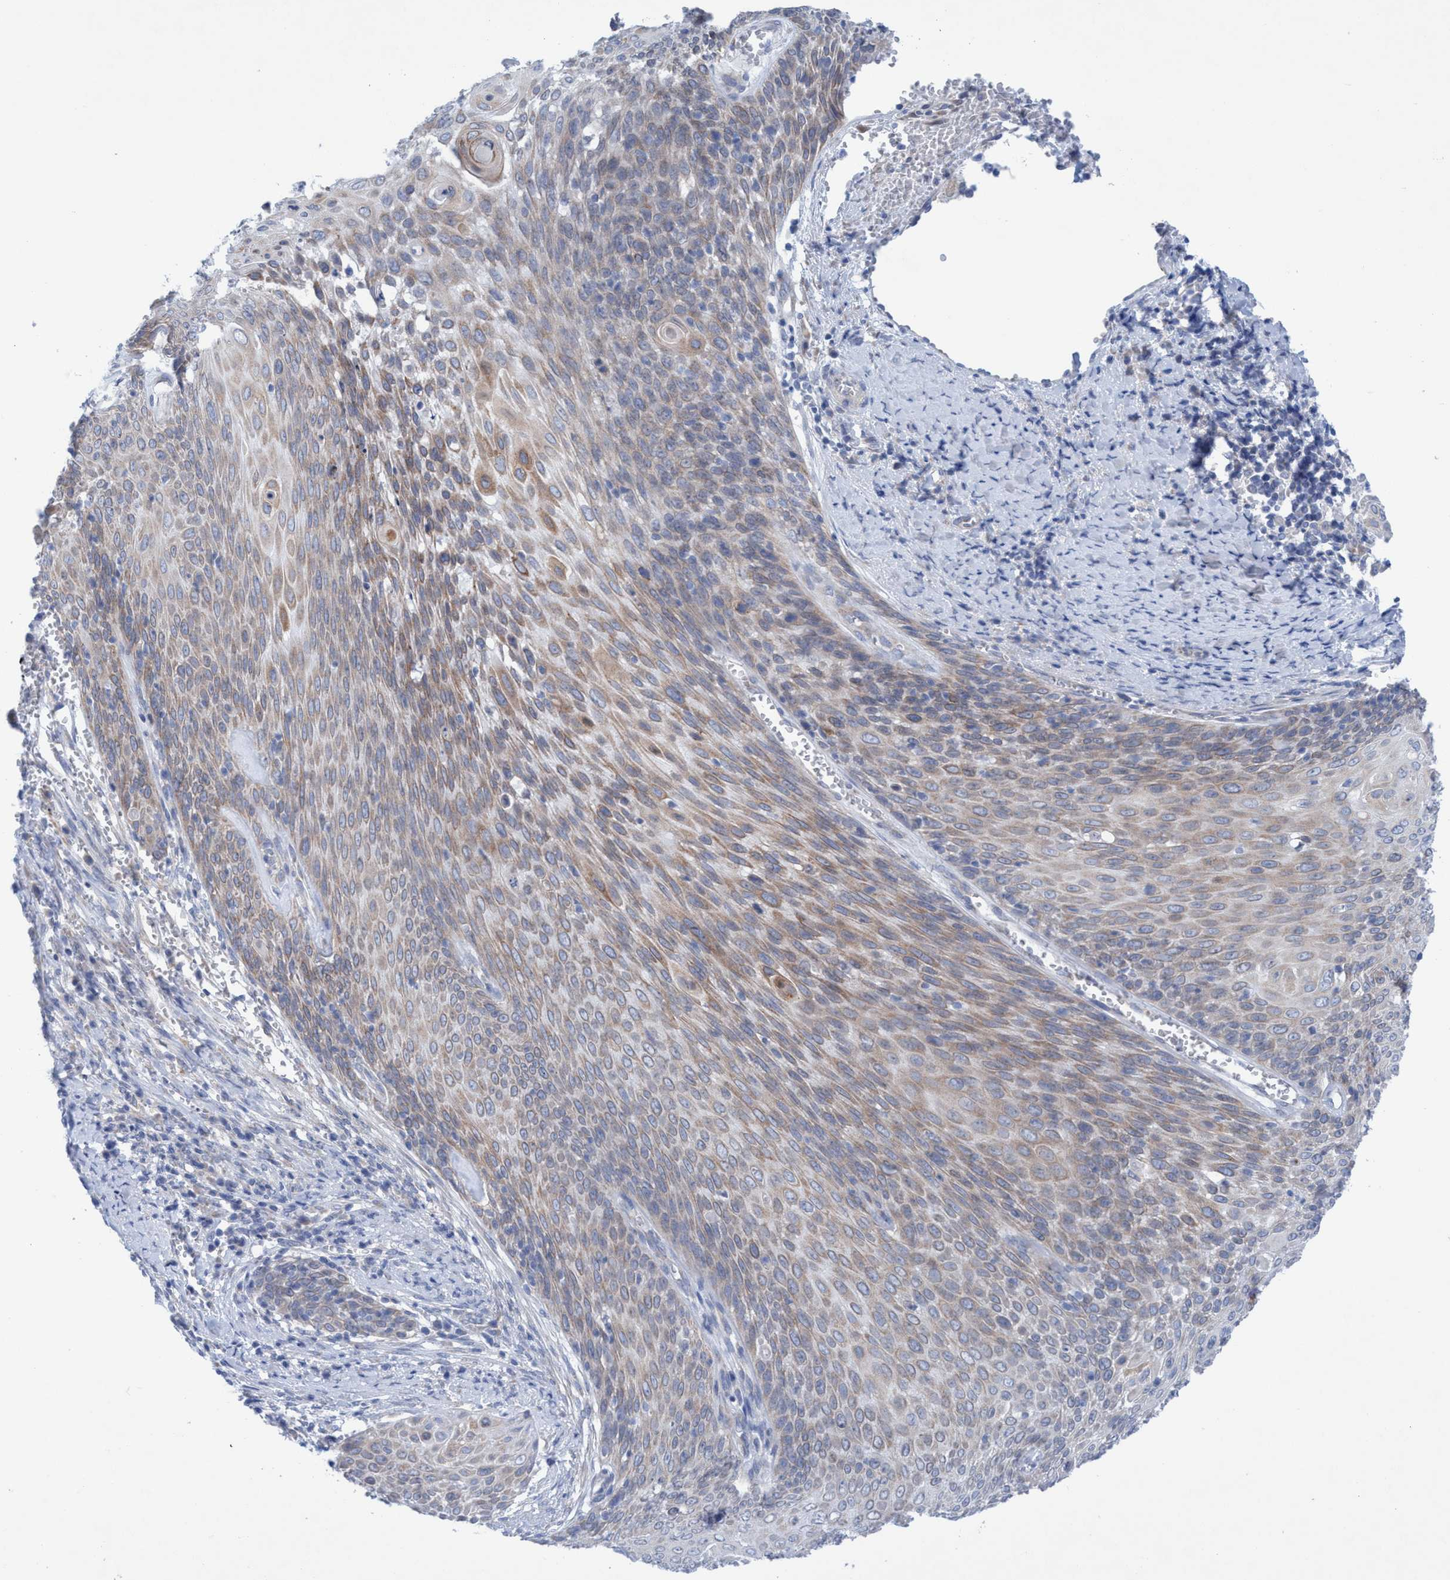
{"staining": {"intensity": "weak", "quantity": ">75%", "location": "cytoplasmic/membranous"}, "tissue": "cervical cancer", "cell_type": "Tumor cells", "image_type": "cancer", "snomed": [{"axis": "morphology", "description": "Squamous cell carcinoma, NOS"}, {"axis": "topography", "description": "Cervix"}], "caption": "High-power microscopy captured an immunohistochemistry (IHC) histopathology image of cervical cancer, revealing weak cytoplasmic/membranous staining in about >75% of tumor cells. Immunohistochemistry stains the protein of interest in brown and the nuclei are stained blue.", "gene": "RSAD1", "patient": {"sex": "female", "age": 39}}